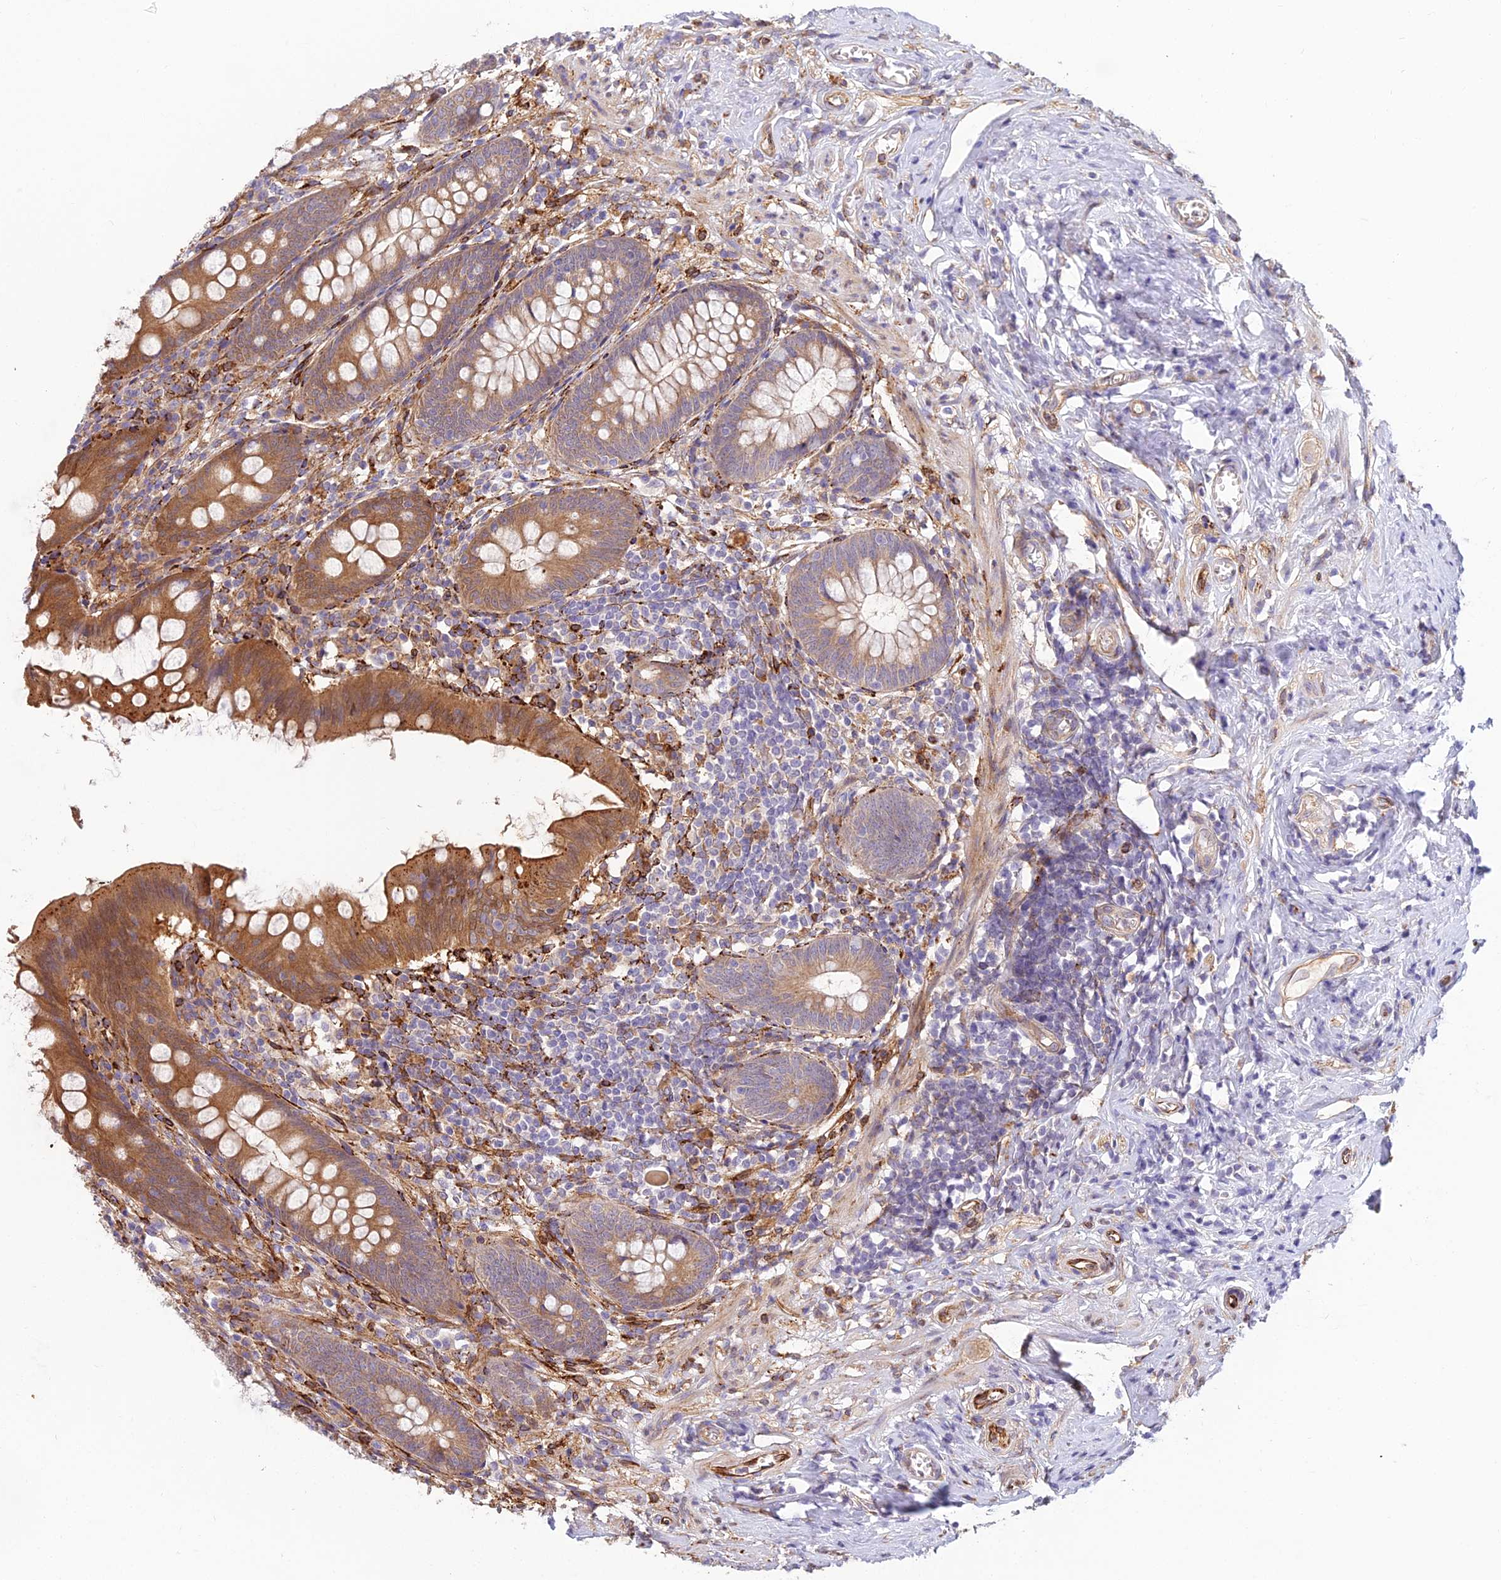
{"staining": {"intensity": "moderate", "quantity": ">75%", "location": "cytoplasmic/membranous"}, "tissue": "appendix", "cell_type": "Glandular cells", "image_type": "normal", "snomed": [{"axis": "morphology", "description": "Normal tissue, NOS"}, {"axis": "topography", "description": "Appendix"}], "caption": "Brown immunohistochemical staining in unremarkable appendix demonstrates moderate cytoplasmic/membranous staining in about >75% of glandular cells.", "gene": "NDUFAF7", "patient": {"sex": "female", "age": 51}}